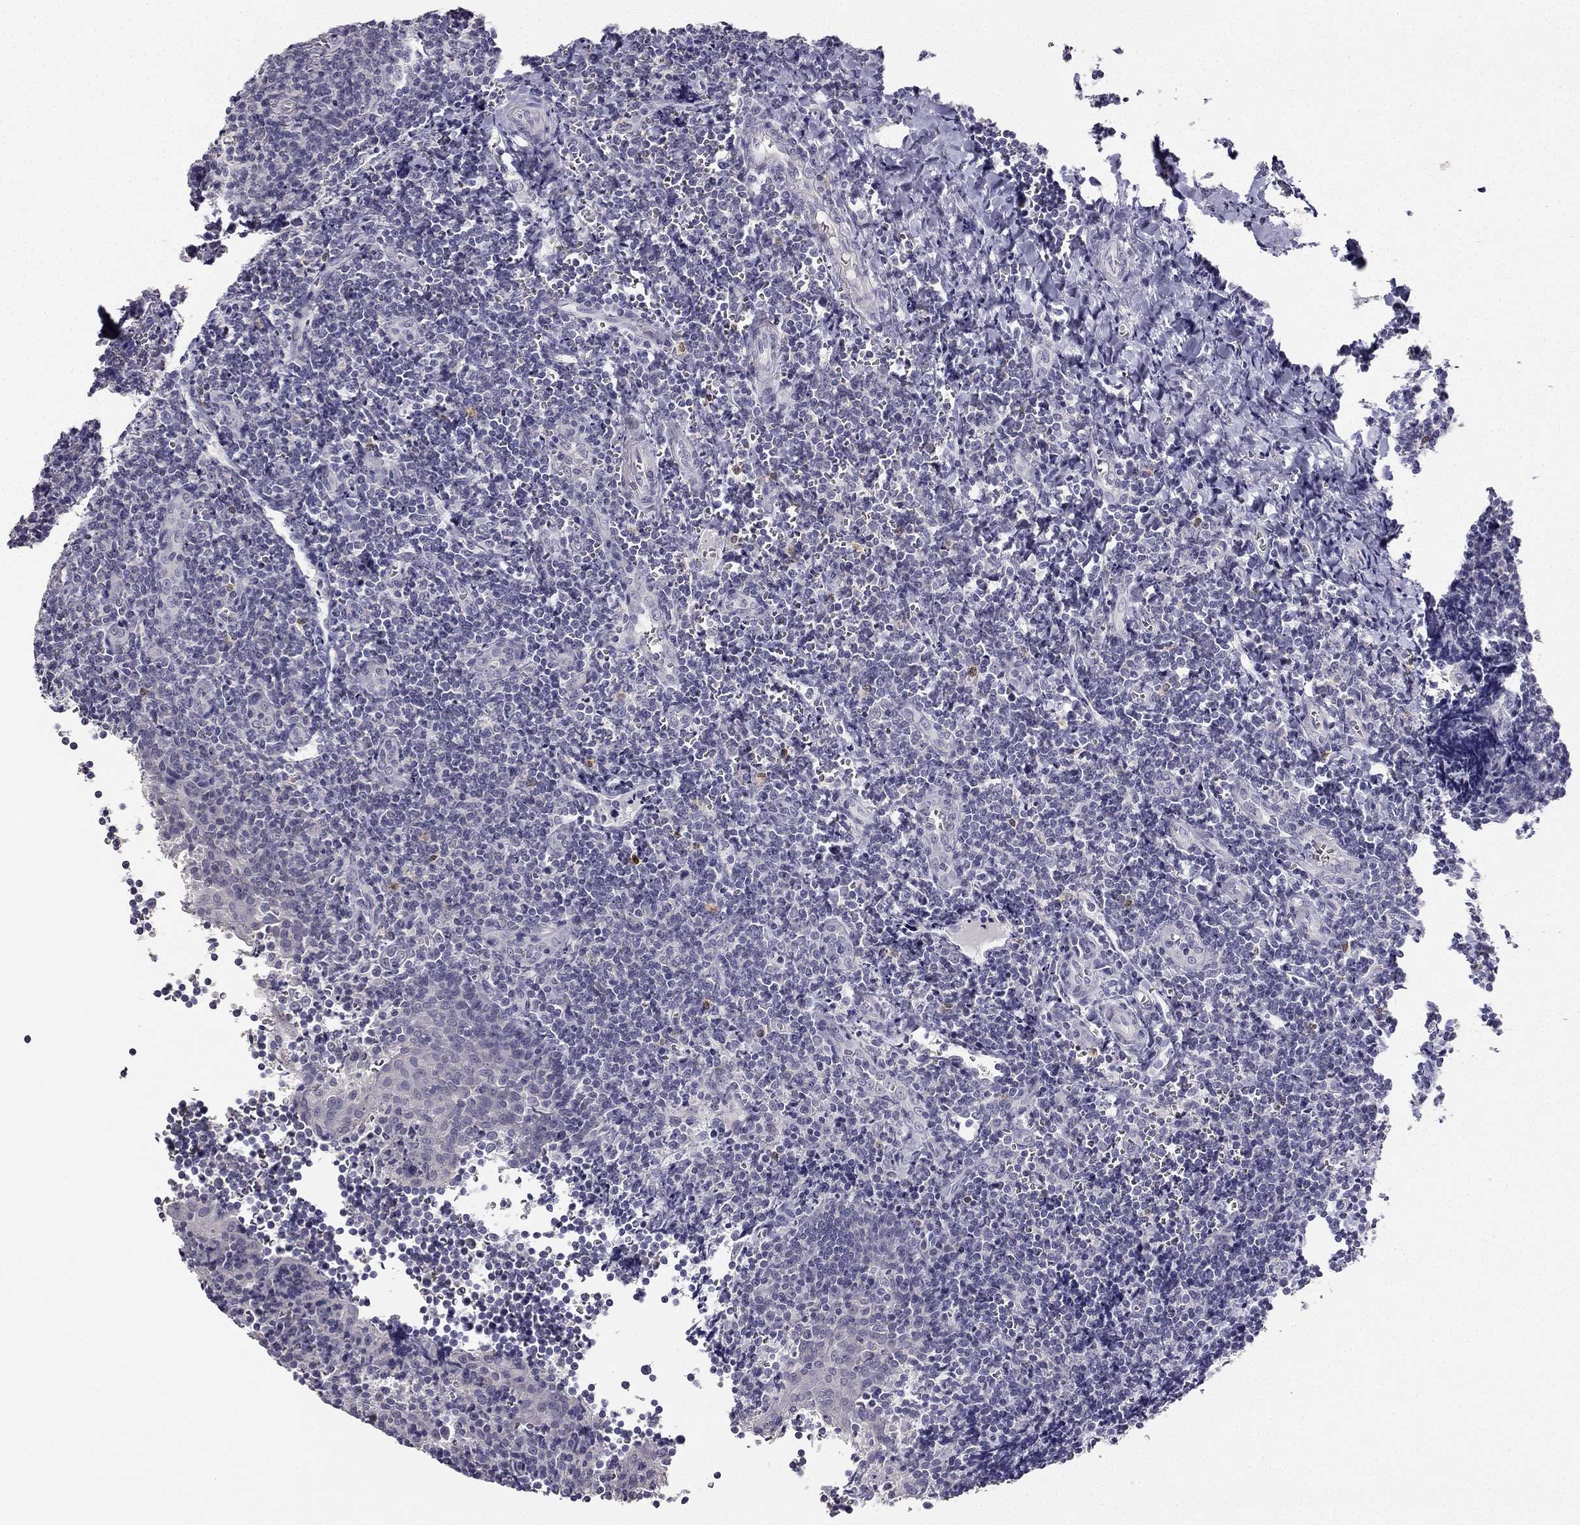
{"staining": {"intensity": "negative", "quantity": "none", "location": "none"}, "tissue": "tonsil", "cell_type": "Germinal center cells", "image_type": "normal", "snomed": [{"axis": "morphology", "description": "Normal tissue, NOS"}, {"axis": "morphology", "description": "Inflammation, NOS"}, {"axis": "topography", "description": "Tonsil"}], "caption": "Immunohistochemistry (IHC) of unremarkable human tonsil shows no positivity in germinal center cells.", "gene": "CALB2", "patient": {"sex": "female", "age": 31}}